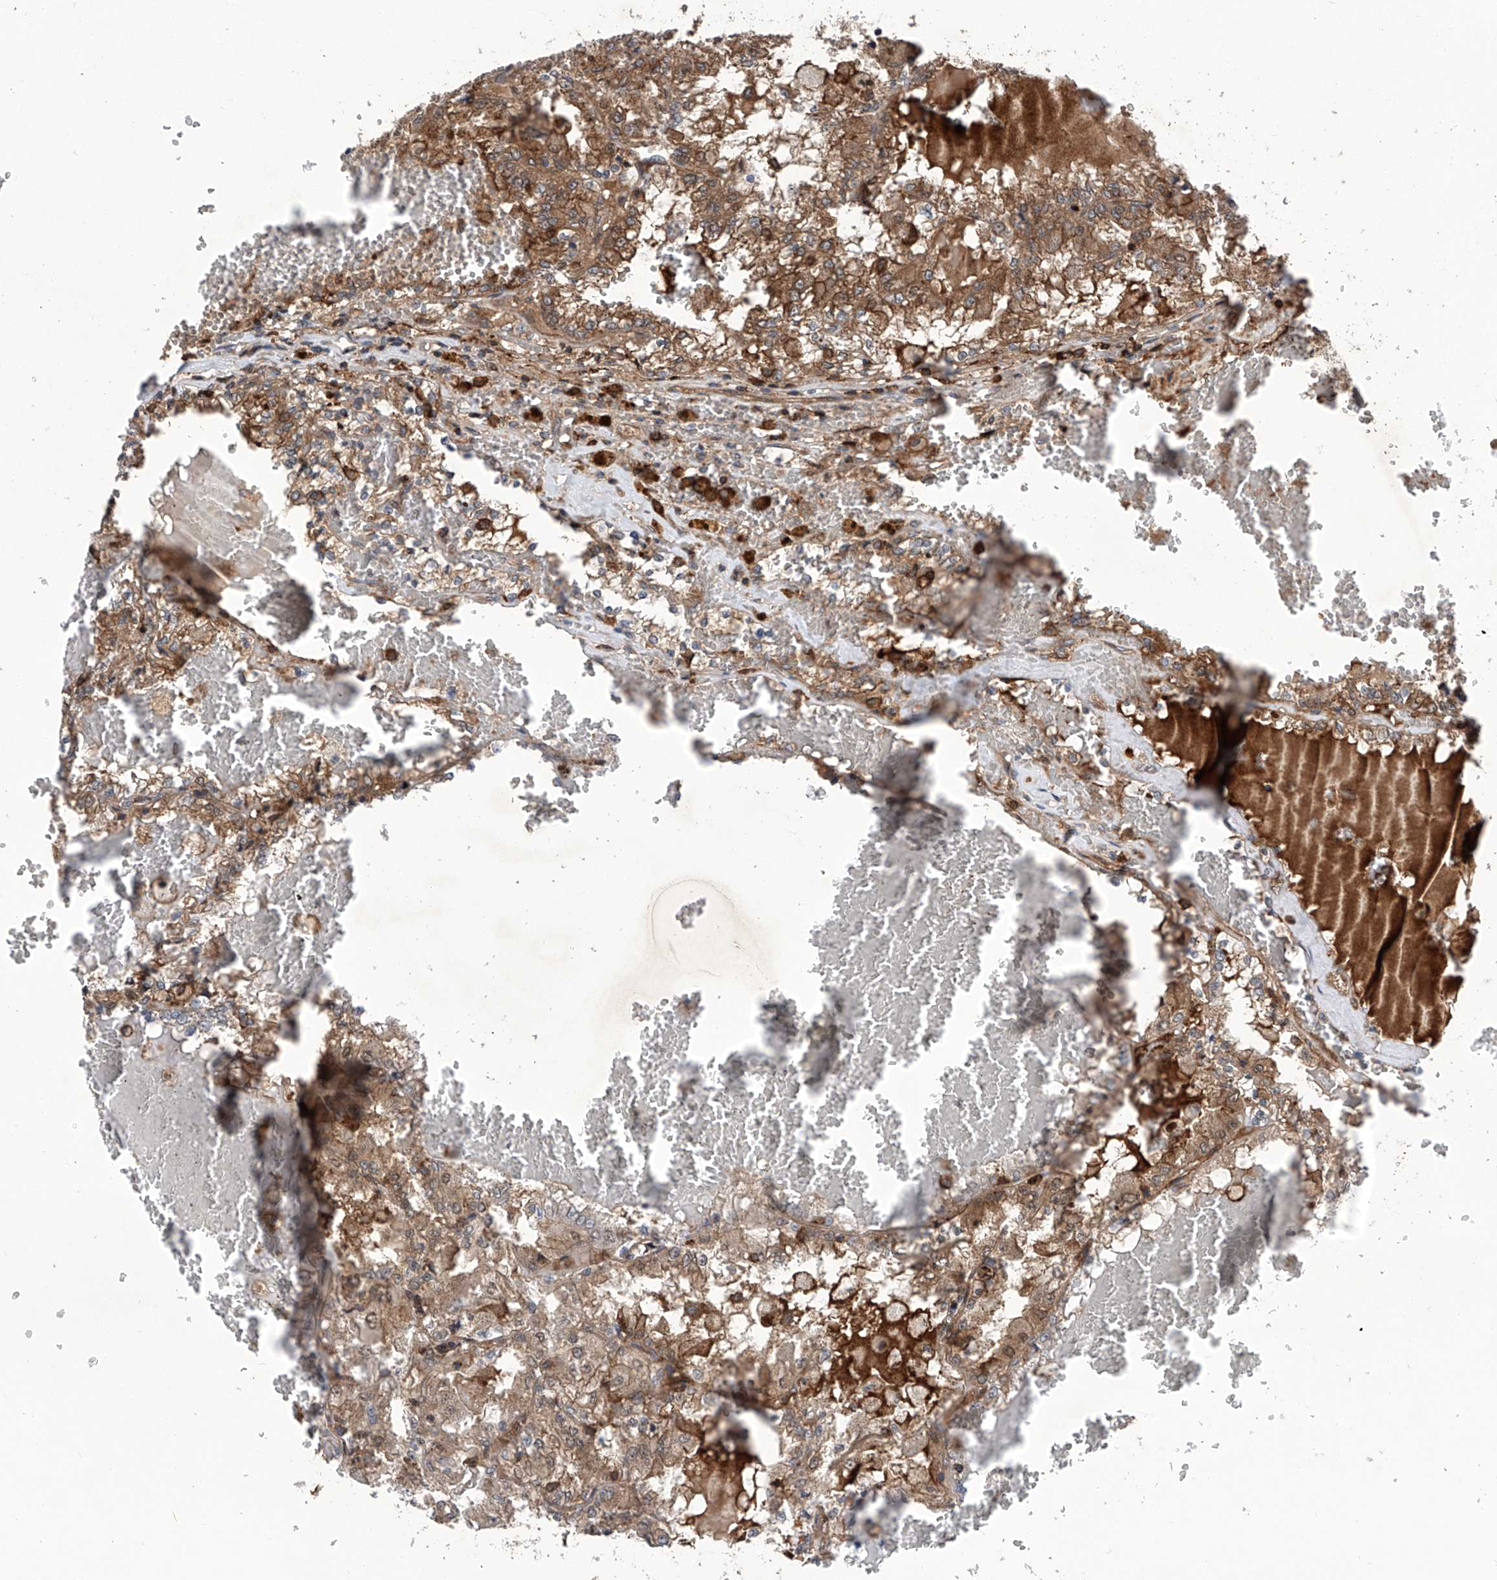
{"staining": {"intensity": "moderate", "quantity": ">75%", "location": "cytoplasmic/membranous"}, "tissue": "renal cancer", "cell_type": "Tumor cells", "image_type": "cancer", "snomed": [{"axis": "morphology", "description": "Adenocarcinoma, NOS"}, {"axis": "topography", "description": "Kidney"}], "caption": "A brown stain highlights moderate cytoplasmic/membranous positivity of a protein in human renal cancer (adenocarcinoma) tumor cells.", "gene": "SMAP1", "patient": {"sex": "female", "age": 56}}